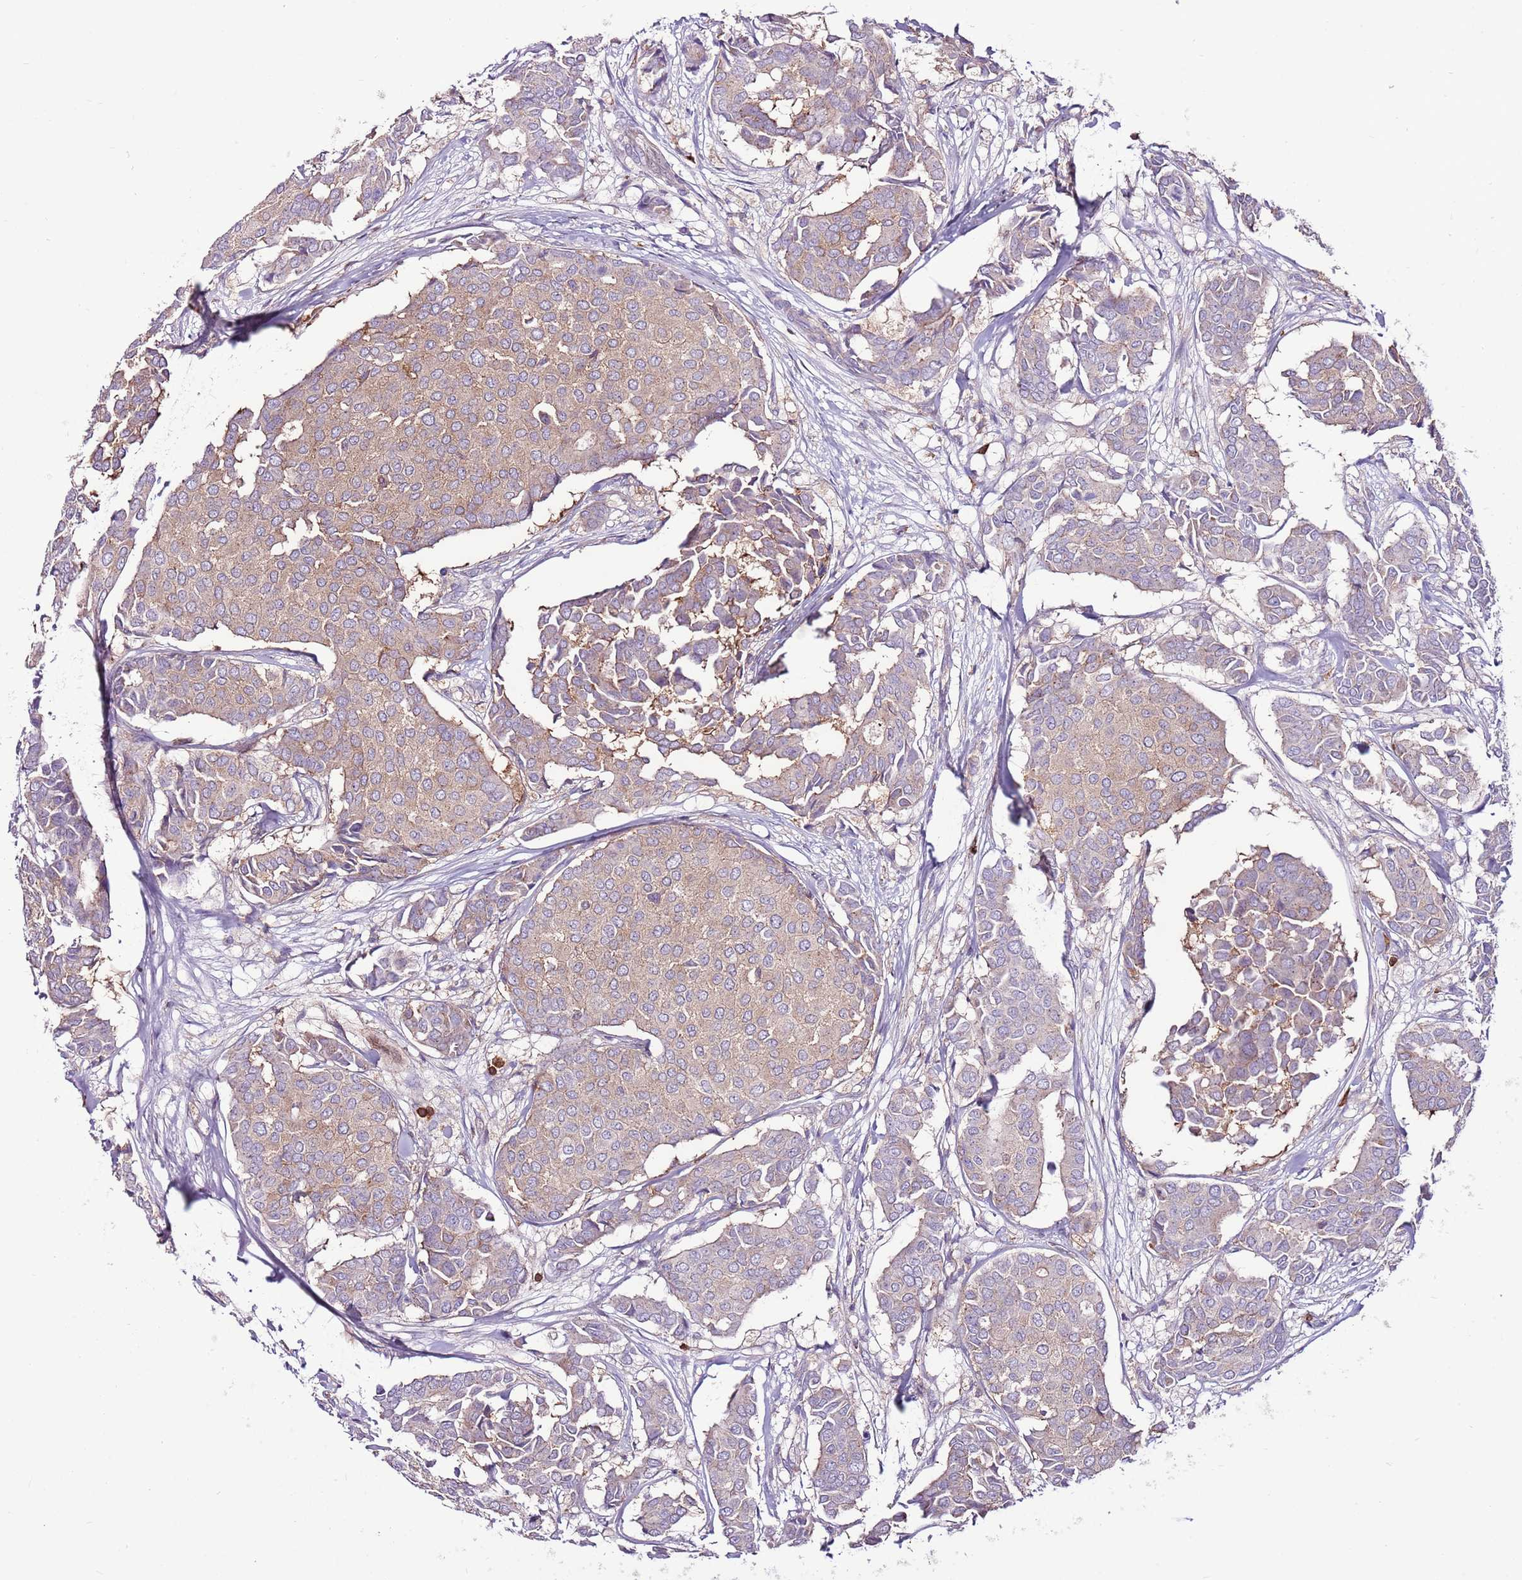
{"staining": {"intensity": "weak", "quantity": "25%-75%", "location": "cytoplasmic/membranous"}, "tissue": "breast cancer", "cell_type": "Tumor cells", "image_type": "cancer", "snomed": [{"axis": "morphology", "description": "Duct carcinoma"}, {"axis": "topography", "description": "Breast"}], "caption": "Immunohistochemical staining of breast cancer demonstrates low levels of weak cytoplasmic/membranous staining in approximately 25%-75% of tumor cells.", "gene": "ZSWIM1", "patient": {"sex": "female", "age": 75}}